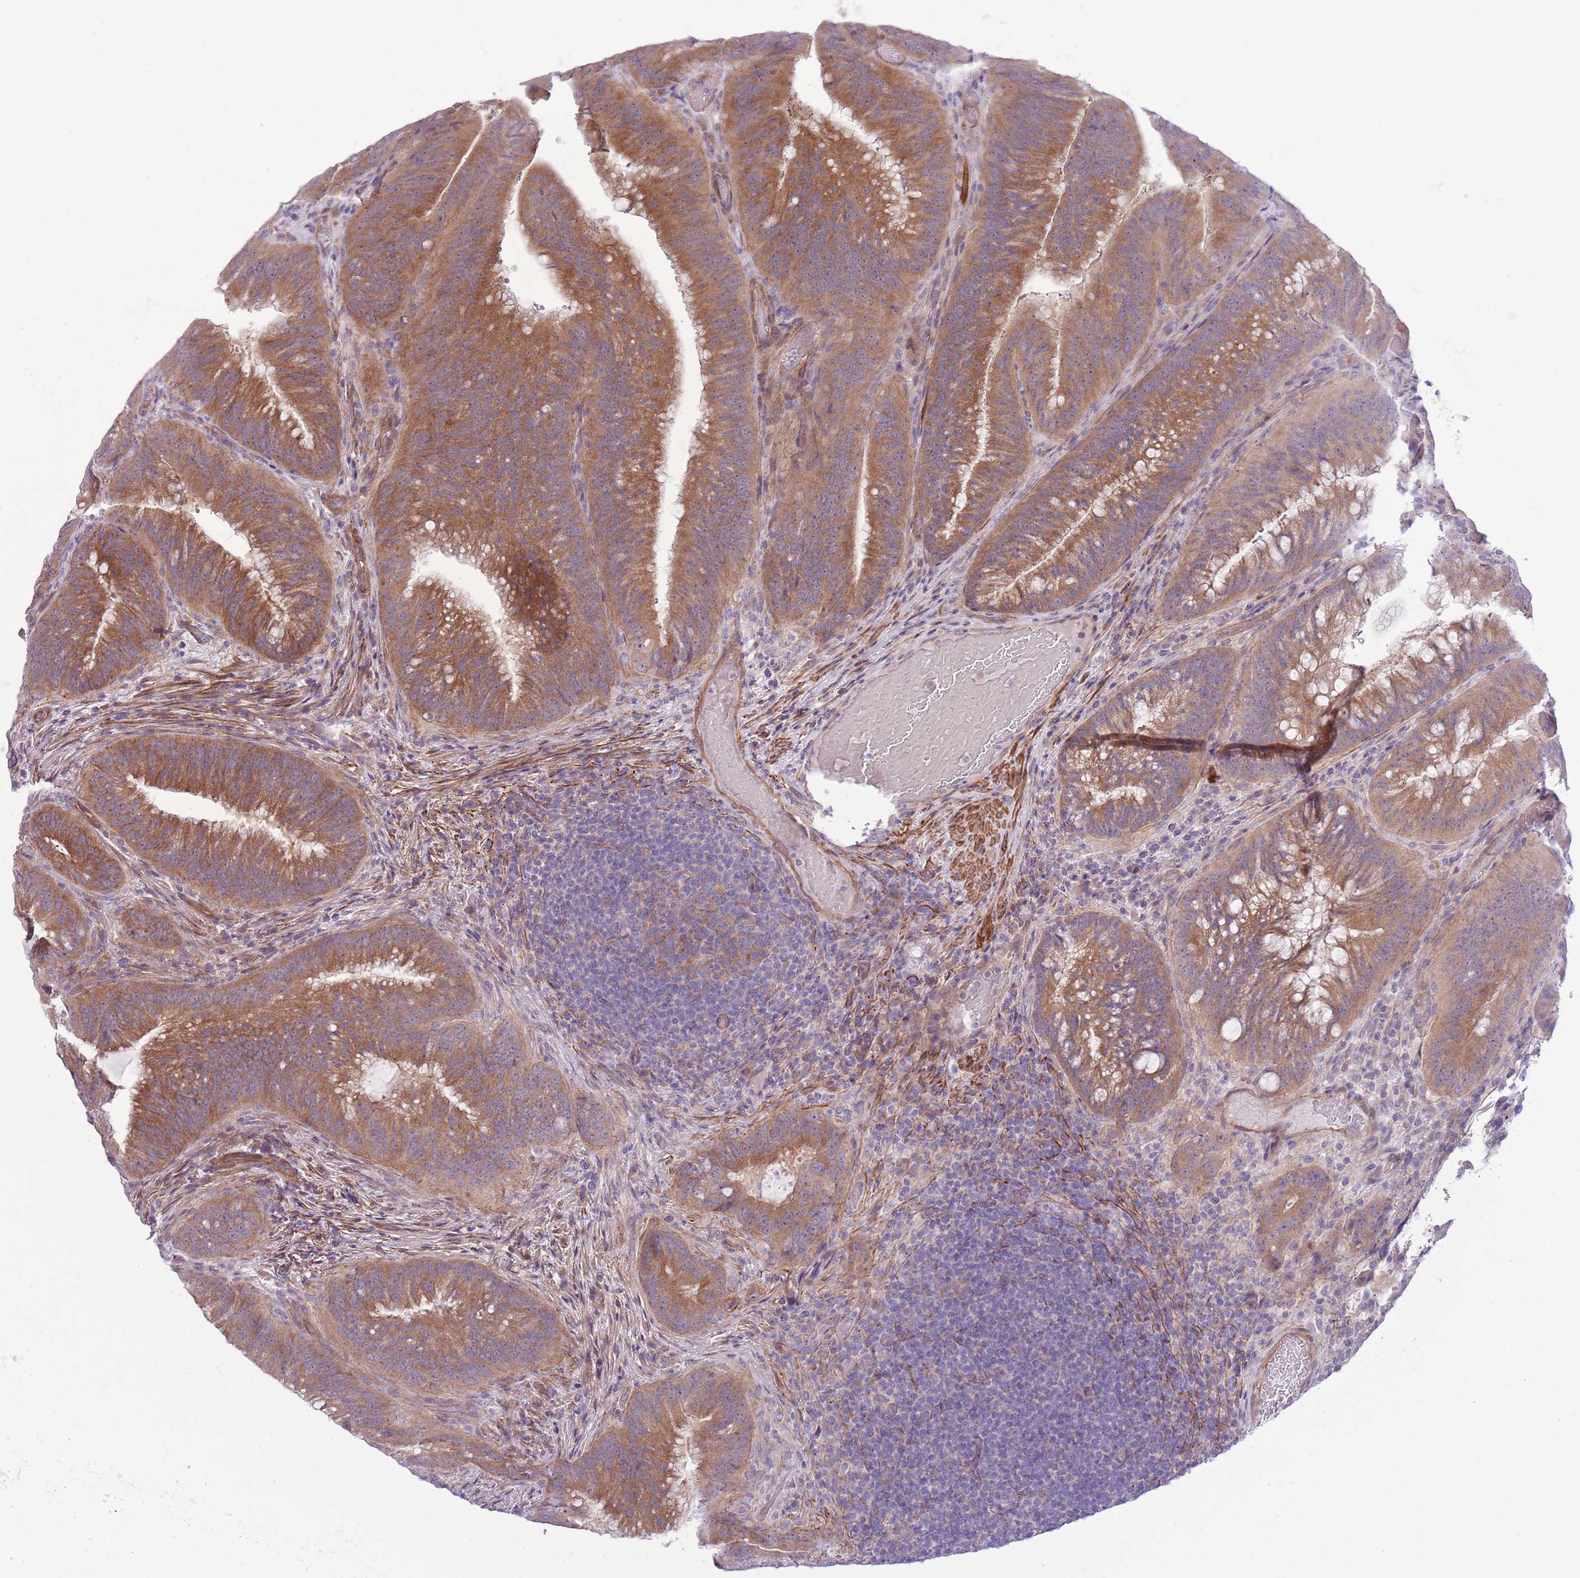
{"staining": {"intensity": "moderate", "quantity": ">75%", "location": "cytoplasmic/membranous"}, "tissue": "colorectal cancer", "cell_type": "Tumor cells", "image_type": "cancer", "snomed": [{"axis": "morphology", "description": "Adenocarcinoma, NOS"}, {"axis": "topography", "description": "Colon"}], "caption": "Immunohistochemical staining of adenocarcinoma (colorectal) reveals moderate cytoplasmic/membranous protein expression in approximately >75% of tumor cells.", "gene": "ZC4H2", "patient": {"sex": "female", "age": 43}}